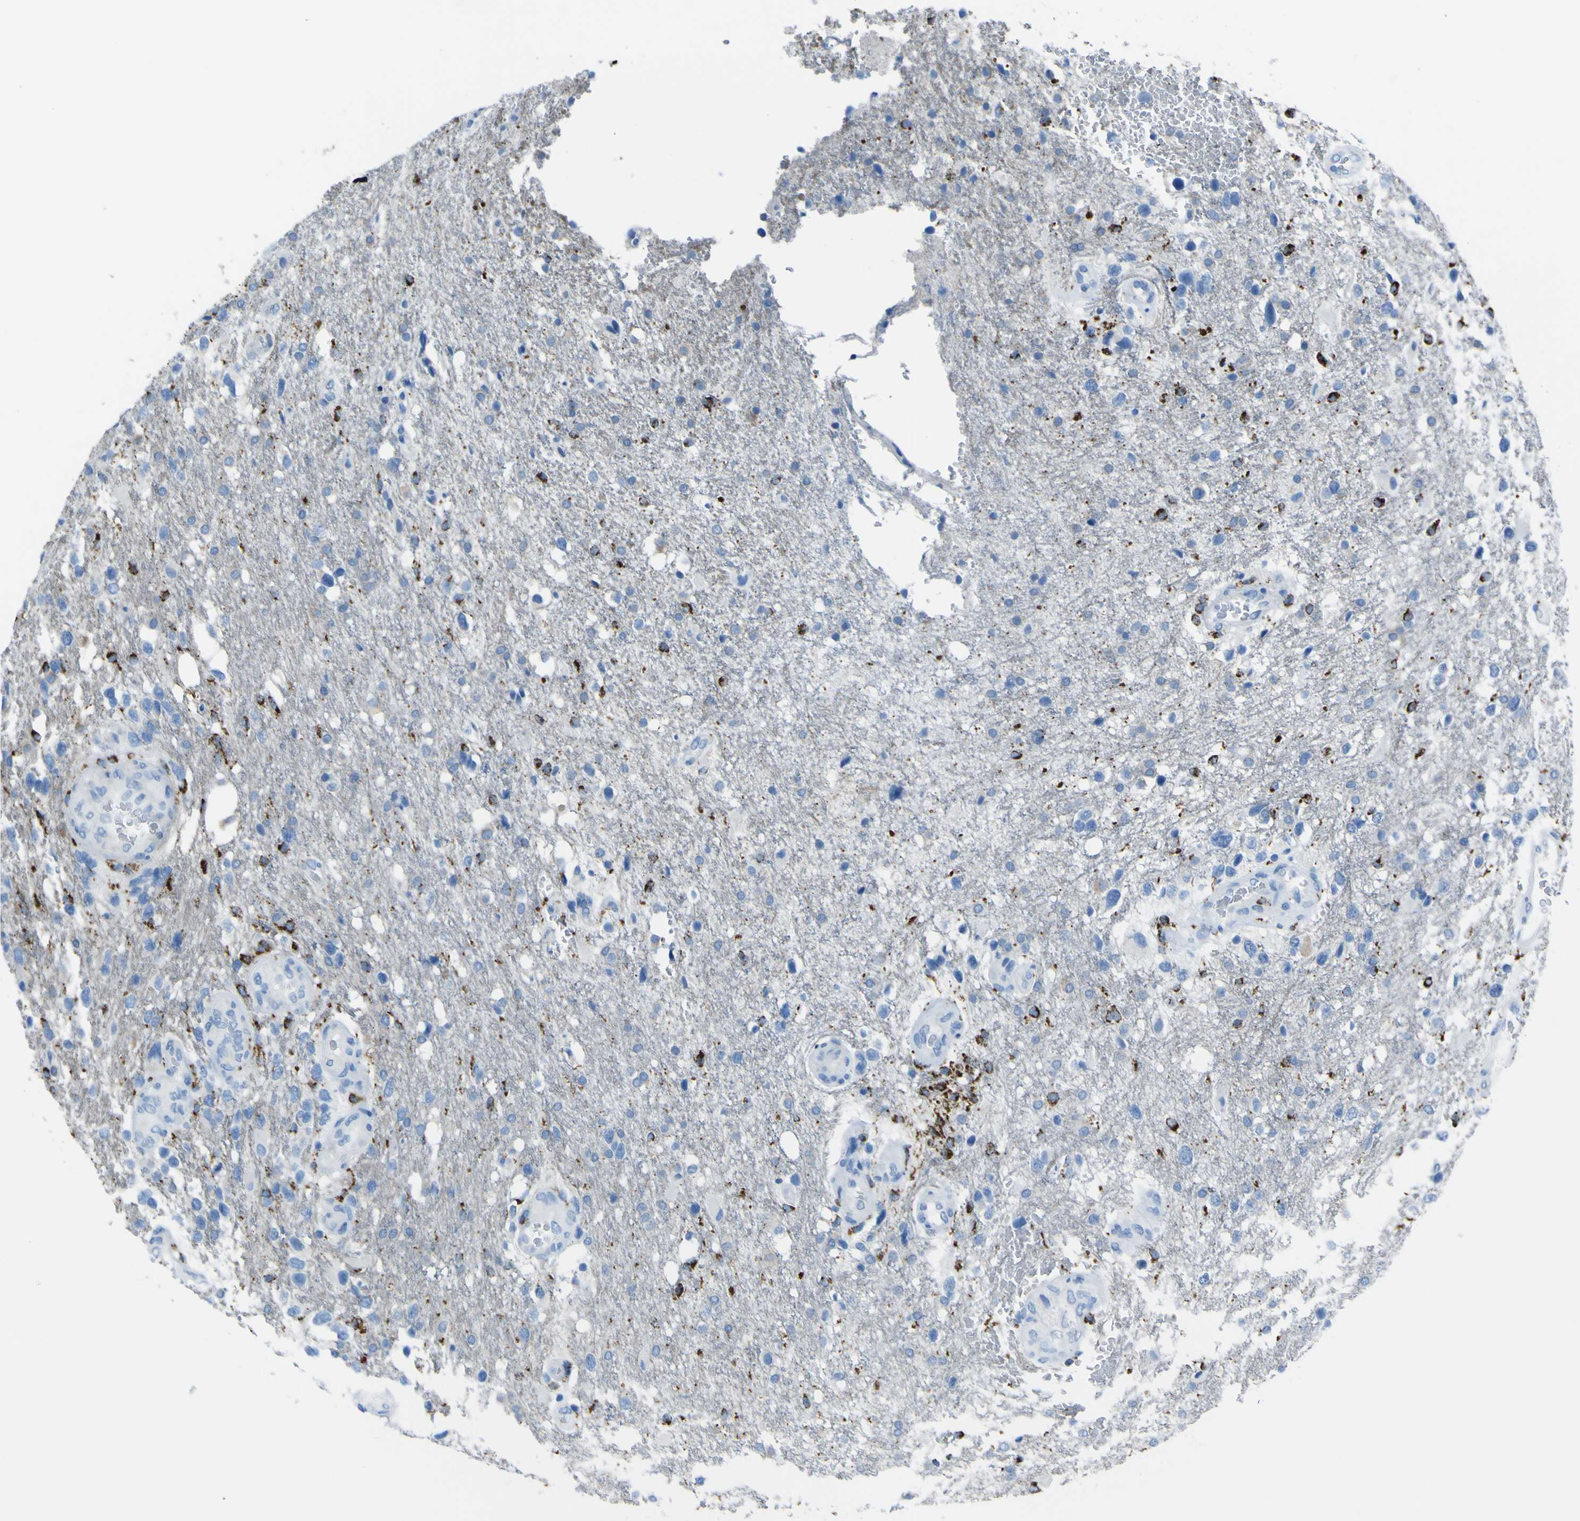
{"staining": {"intensity": "strong", "quantity": "<25%", "location": "cytoplasmic/membranous"}, "tissue": "glioma", "cell_type": "Tumor cells", "image_type": "cancer", "snomed": [{"axis": "morphology", "description": "Glioma, malignant, High grade"}, {"axis": "topography", "description": "Brain"}], "caption": "This is an image of IHC staining of glioma, which shows strong positivity in the cytoplasmic/membranous of tumor cells.", "gene": "ACSL1", "patient": {"sex": "female", "age": 58}}